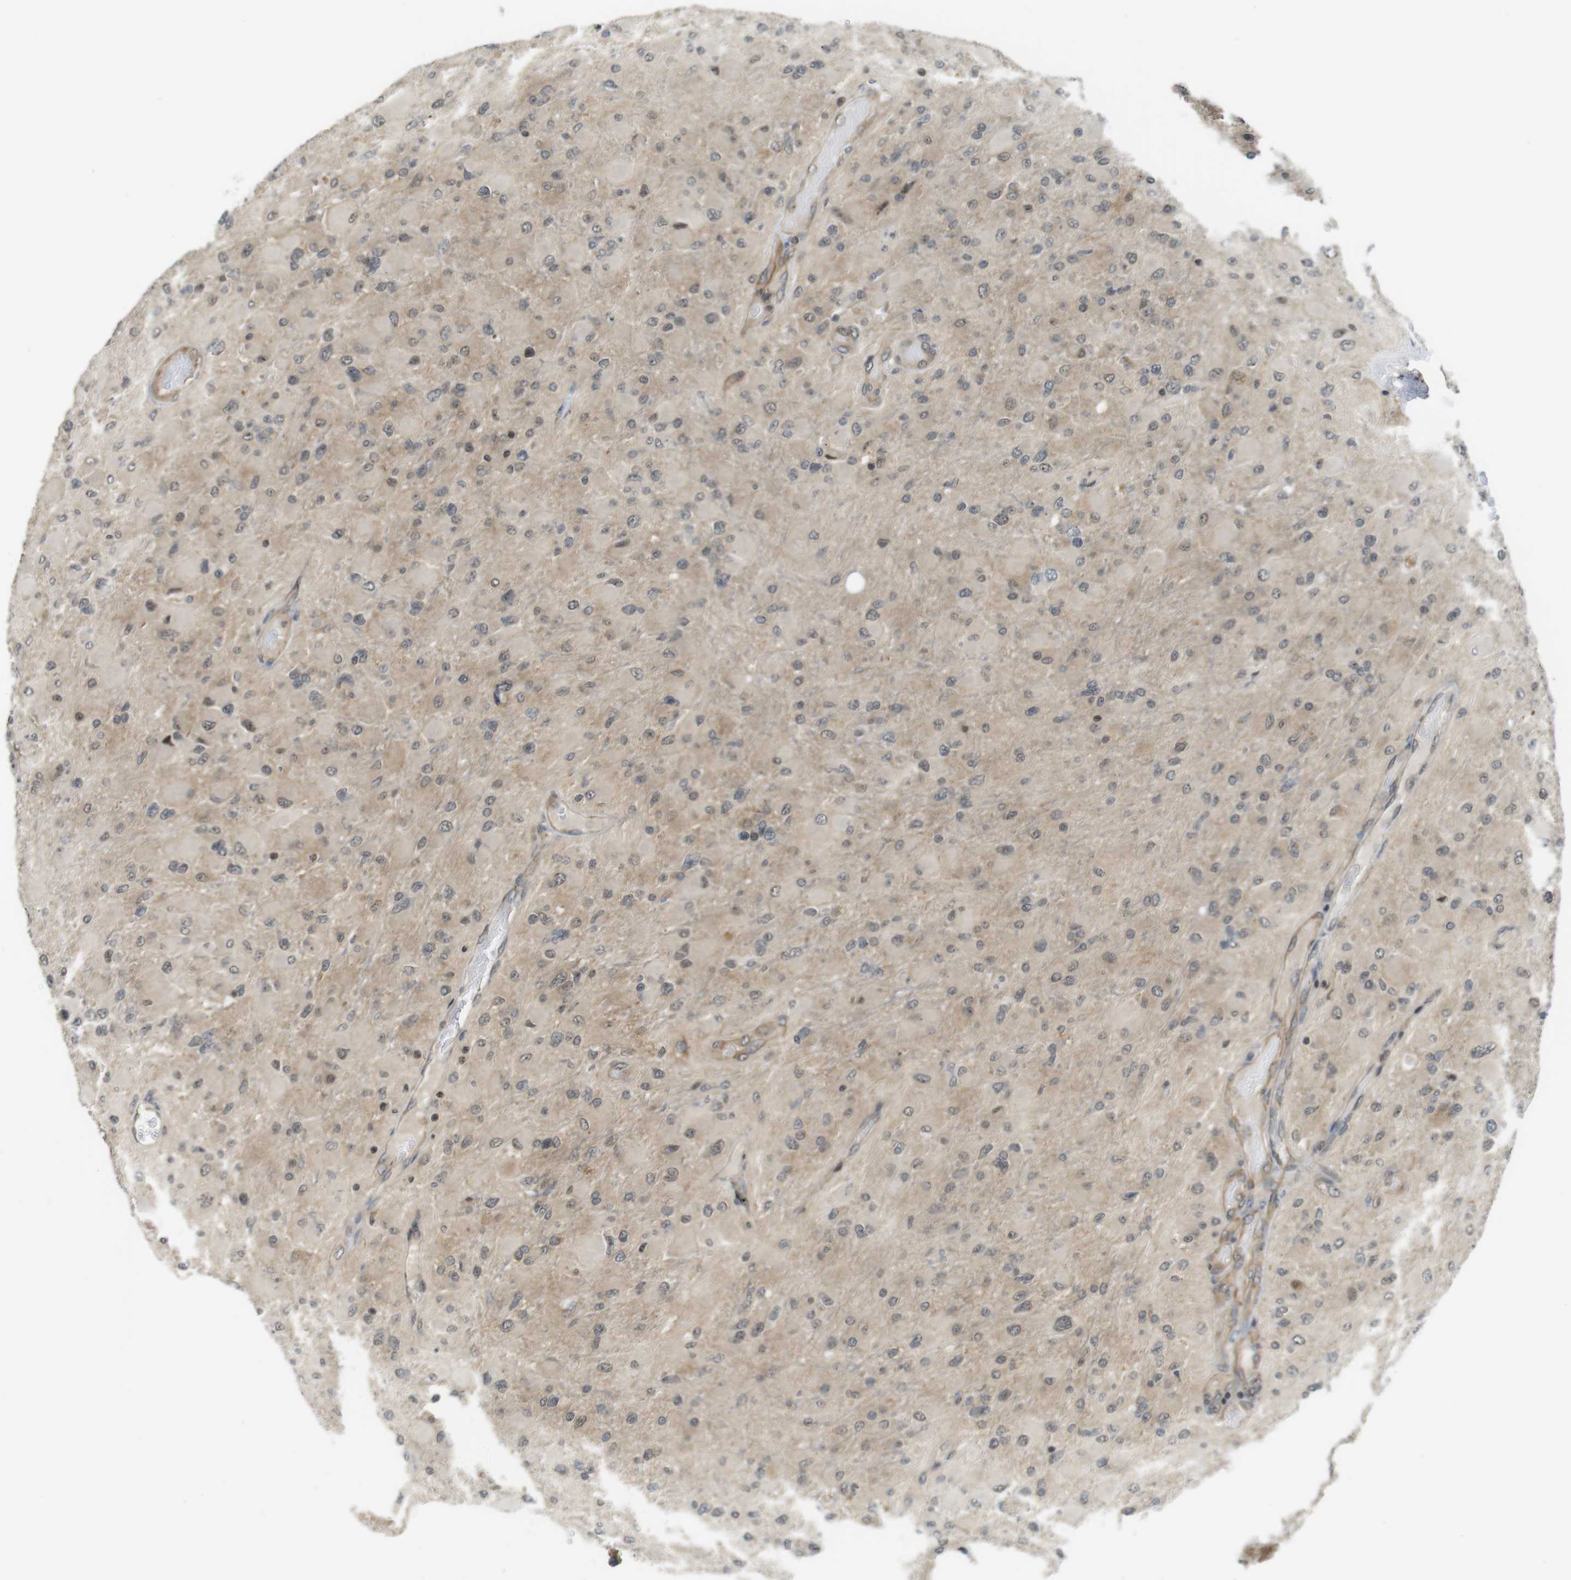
{"staining": {"intensity": "weak", "quantity": "25%-75%", "location": "cytoplasmic/membranous"}, "tissue": "glioma", "cell_type": "Tumor cells", "image_type": "cancer", "snomed": [{"axis": "morphology", "description": "Glioma, malignant, High grade"}, {"axis": "topography", "description": "Cerebral cortex"}], "caption": "A brown stain highlights weak cytoplasmic/membranous staining of a protein in malignant glioma (high-grade) tumor cells.", "gene": "CC2D1A", "patient": {"sex": "female", "age": 36}}